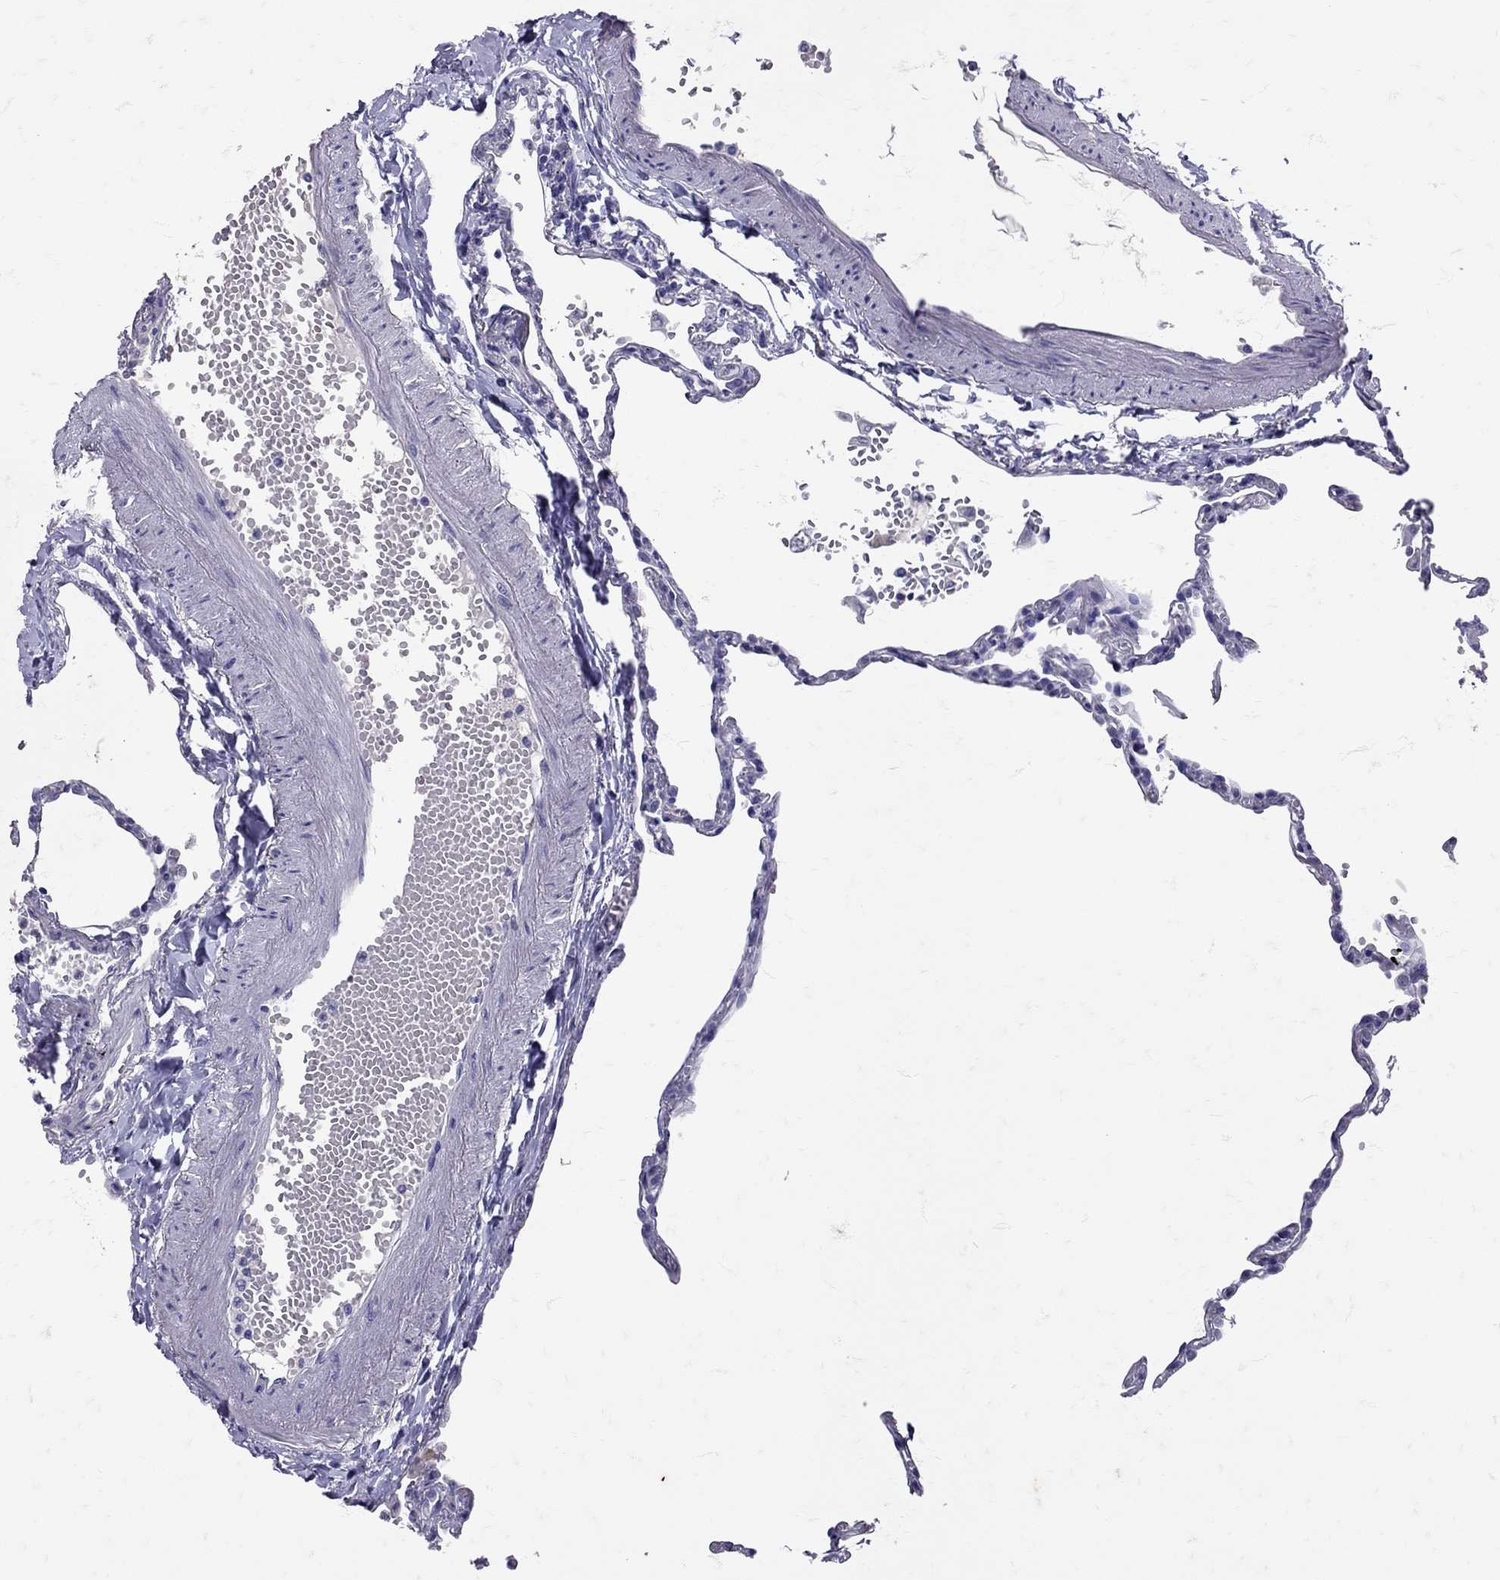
{"staining": {"intensity": "negative", "quantity": "none", "location": "none"}, "tissue": "lung", "cell_type": "Alveolar cells", "image_type": "normal", "snomed": [{"axis": "morphology", "description": "Normal tissue, NOS"}, {"axis": "topography", "description": "Lung"}], "caption": "Photomicrograph shows no significant protein expression in alveolar cells of benign lung. Nuclei are stained in blue.", "gene": "SST", "patient": {"sex": "male", "age": 78}}